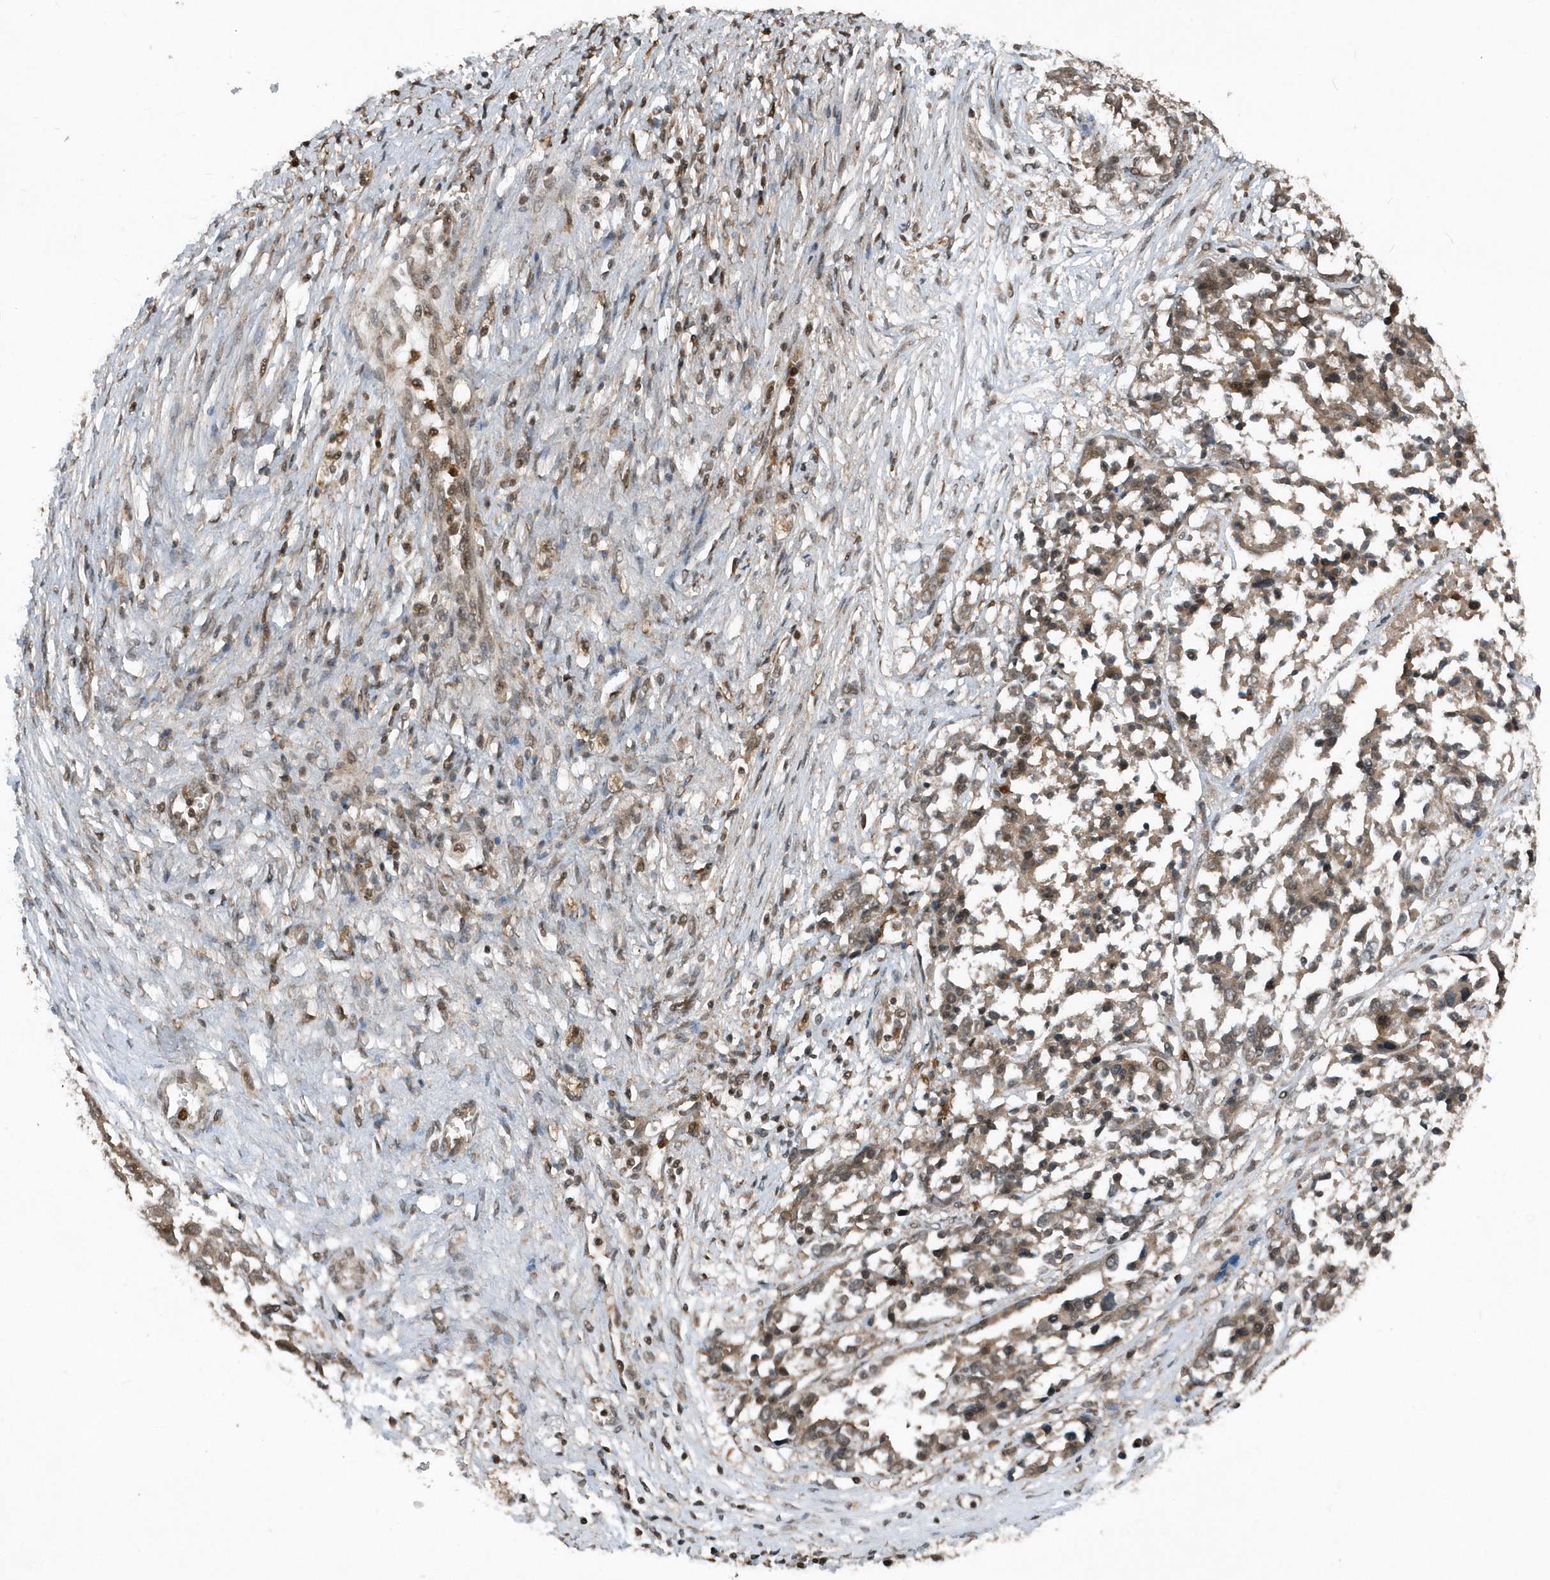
{"staining": {"intensity": "weak", "quantity": ">75%", "location": "cytoplasmic/membranous"}, "tissue": "ovarian cancer", "cell_type": "Tumor cells", "image_type": "cancer", "snomed": [{"axis": "morphology", "description": "Cystadenocarcinoma, serous, NOS"}, {"axis": "topography", "description": "Ovary"}], "caption": "Brown immunohistochemical staining in ovarian cancer exhibits weak cytoplasmic/membranous positivity in about >75% of tumor cells.", "gene": "EIF2B1", "patient": {"sex": "female", "age": 44}}